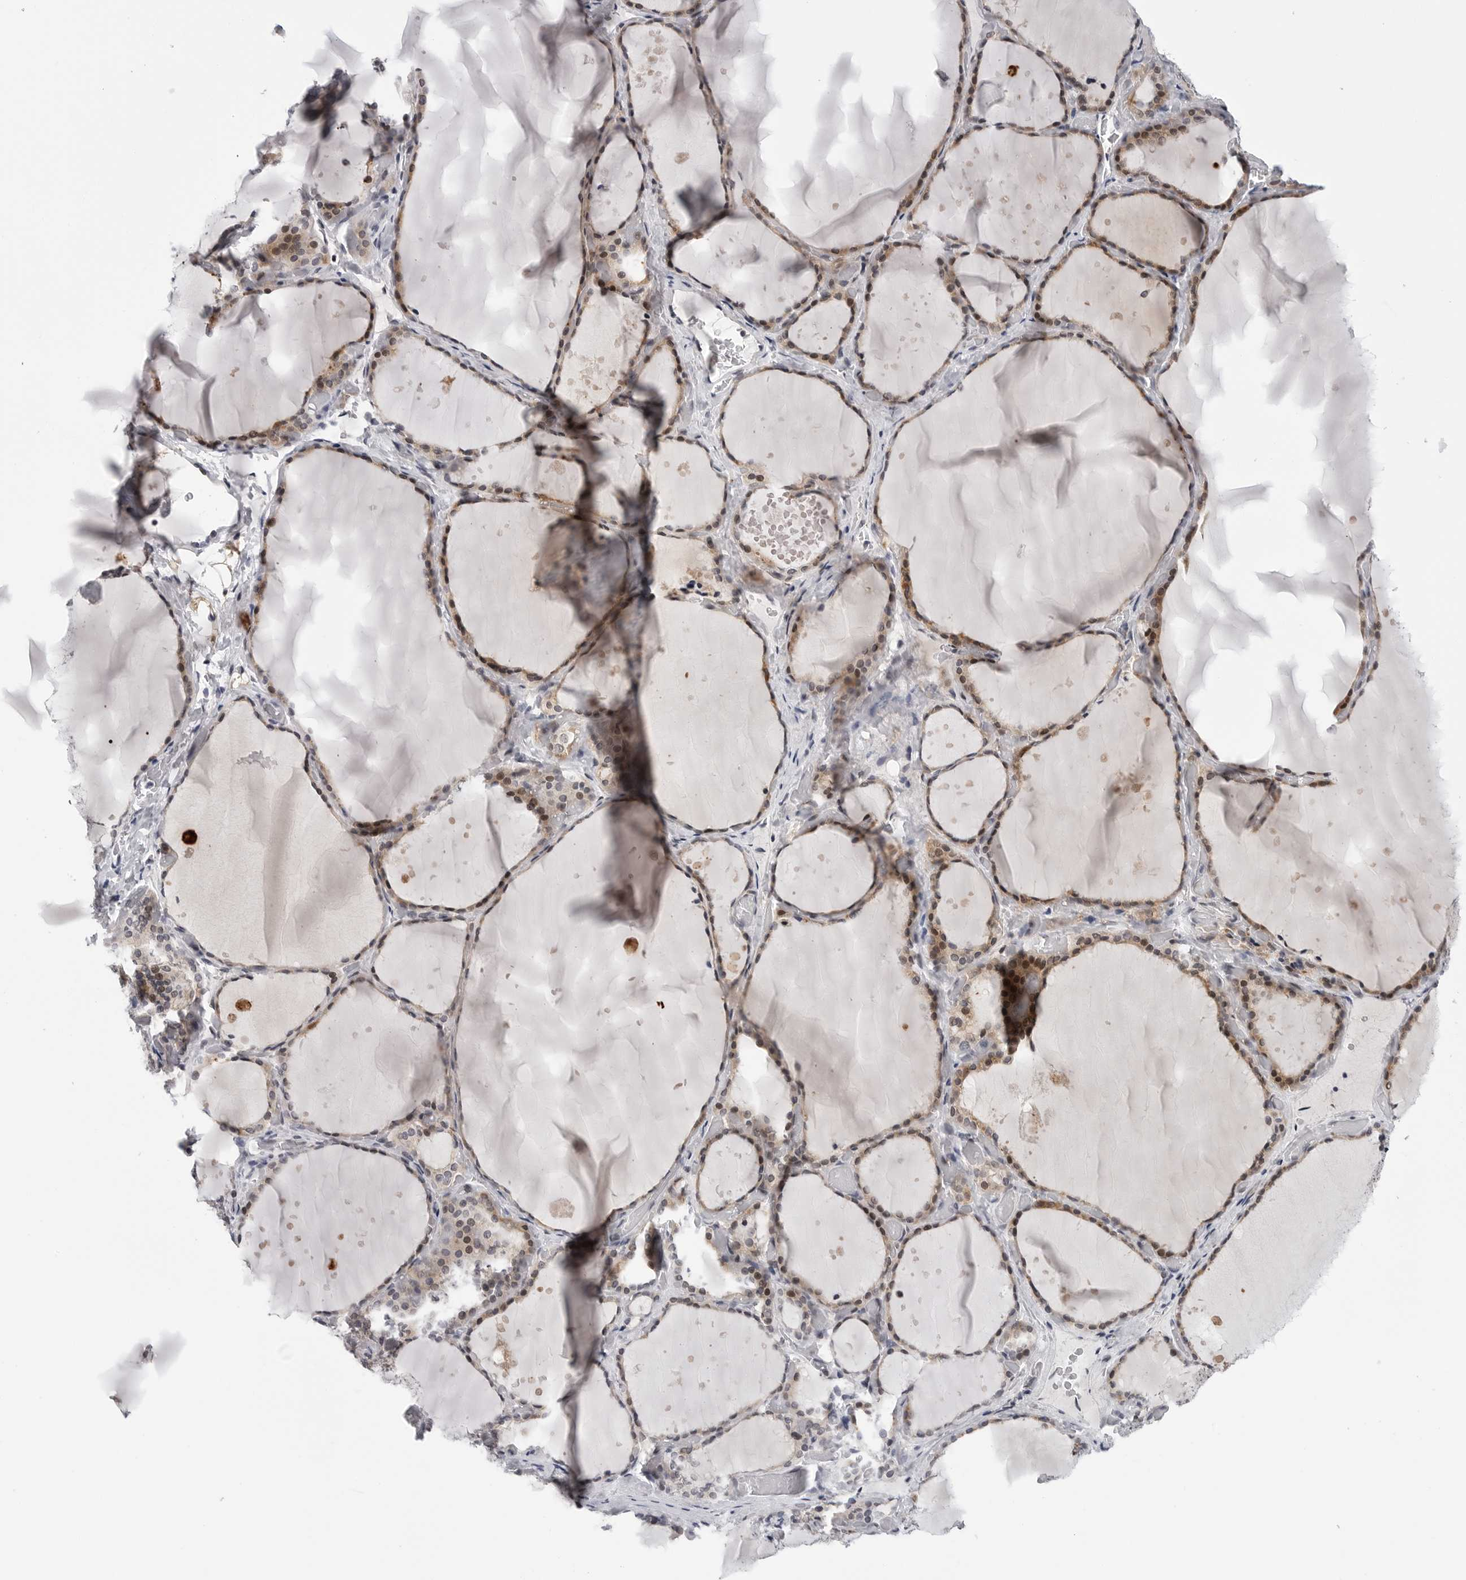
{"staining": {"intensity": "weak", "quantity": "25%-75%", "location": "cytoplasmic/membranous,nuclear"}, "tissue": "thyroid gland", "cell_type": "Glandular cells", "image_type": "normal", "snomed": [{"axis": "morphology", "description": "Normal tissue, NOS"}, {"axis": "topography", "description": "Thyroid gland"}], "caption": "Immunohistochemical staining of unremarkable thyroid gland exhibits low levels of weak cytoplasmic/membranous,nuclear staining in approximately 25%-75% of glandular cells. (DAB (3,3'-diaminobenzidine) IHC with brightfield microscopy, high magnification).", "gene": "CDK20", "patient": {"sex": "female", "age": 44}}